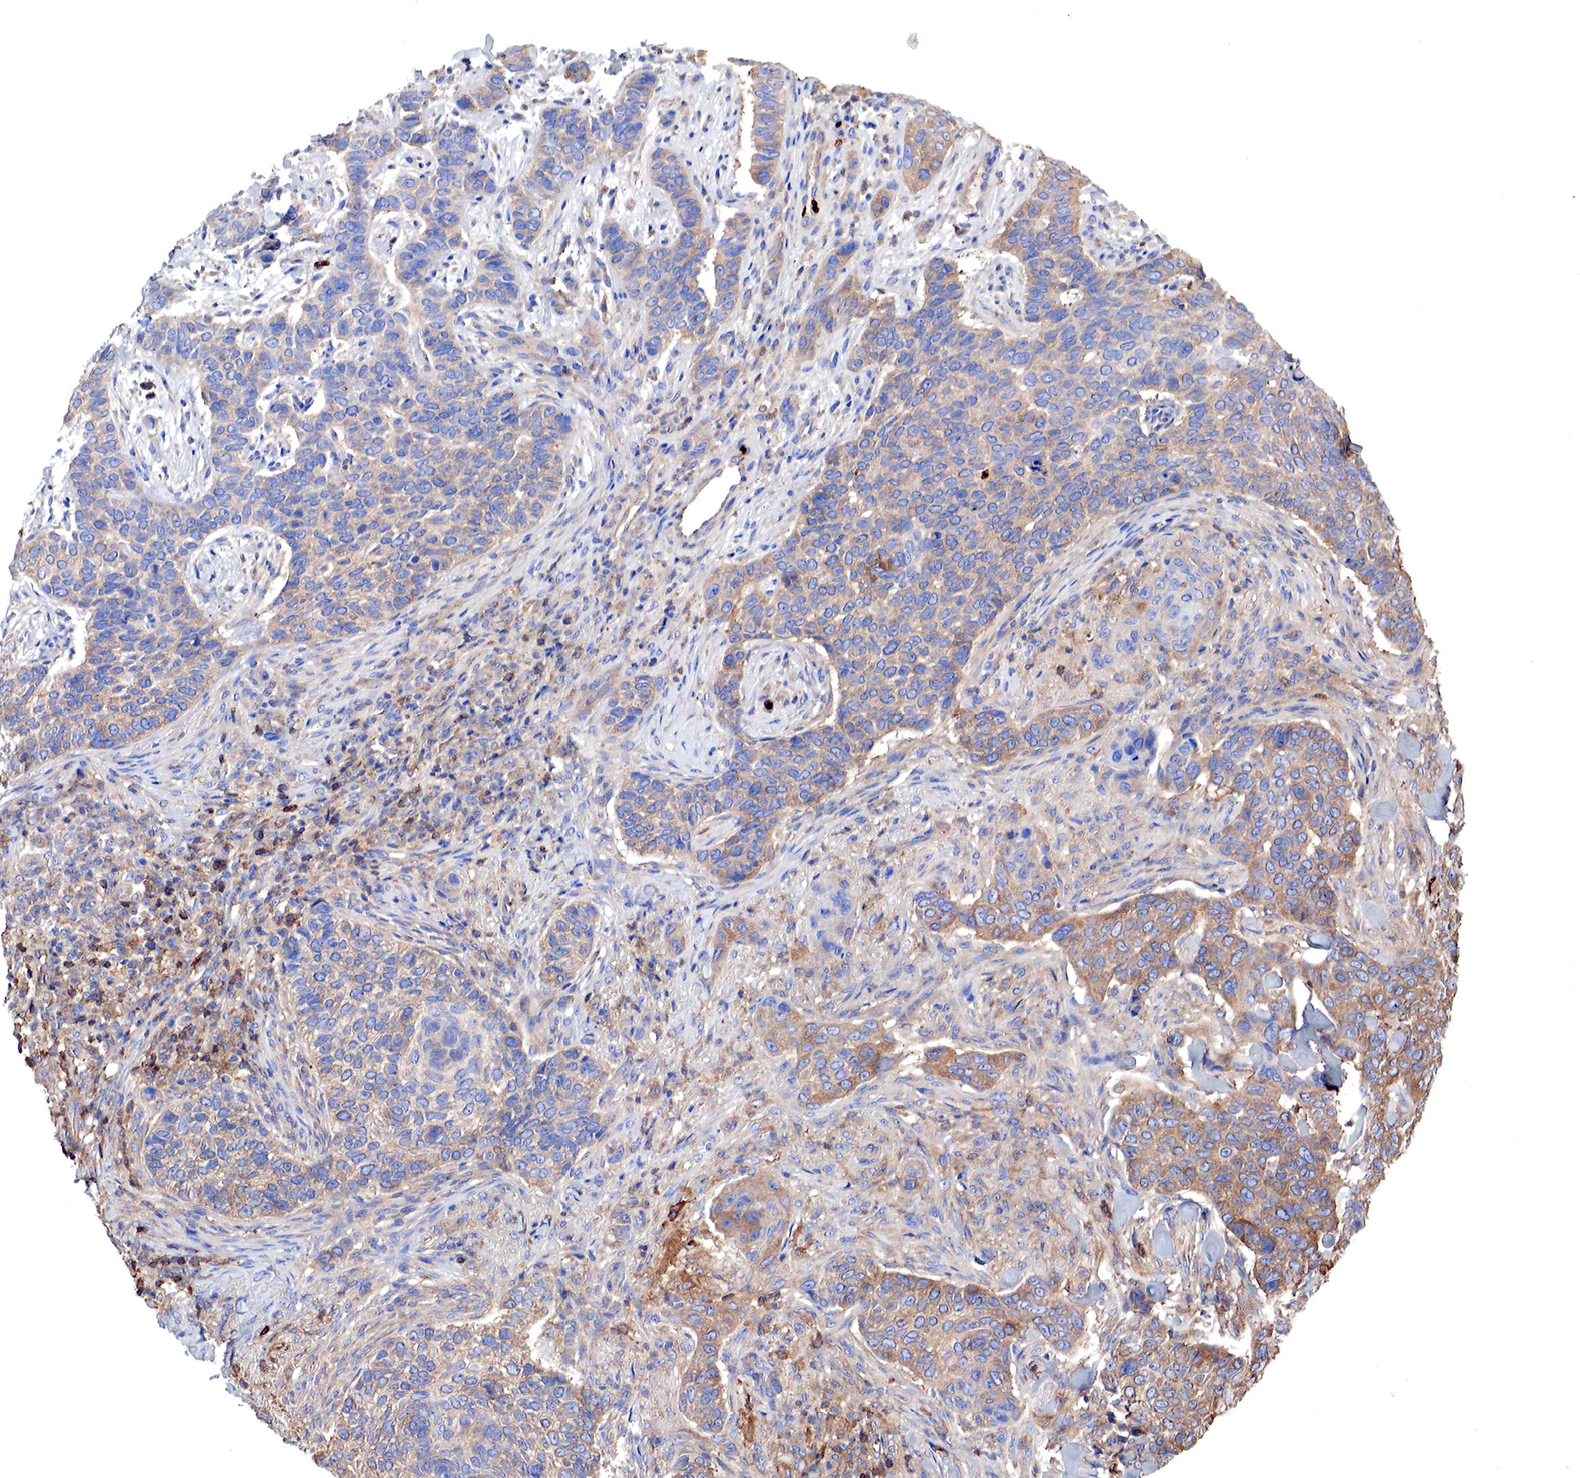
{"staining": {"intensity": "weak", "quantity": "<25%", "location": "cytoplasmic/membranous"}, "tissue": "skin cancer", "cell_type": "Tumor cells", "image_type": "cancer", "snomed": [{"axis": "morphology", "description": "Normal tissue, NOS"}, {"axis": "morphology", "description": "Basal cell carcinoma"}, {"axis": "topography", "description": "Skin"}], "caption": "Human skin basal cell carcinoma stained for a protein using immunohistochemistry (IHC) shows no staining in tumor cells.", "gene": "G6PD", "patient": {"sex": "male", "age": 81}}